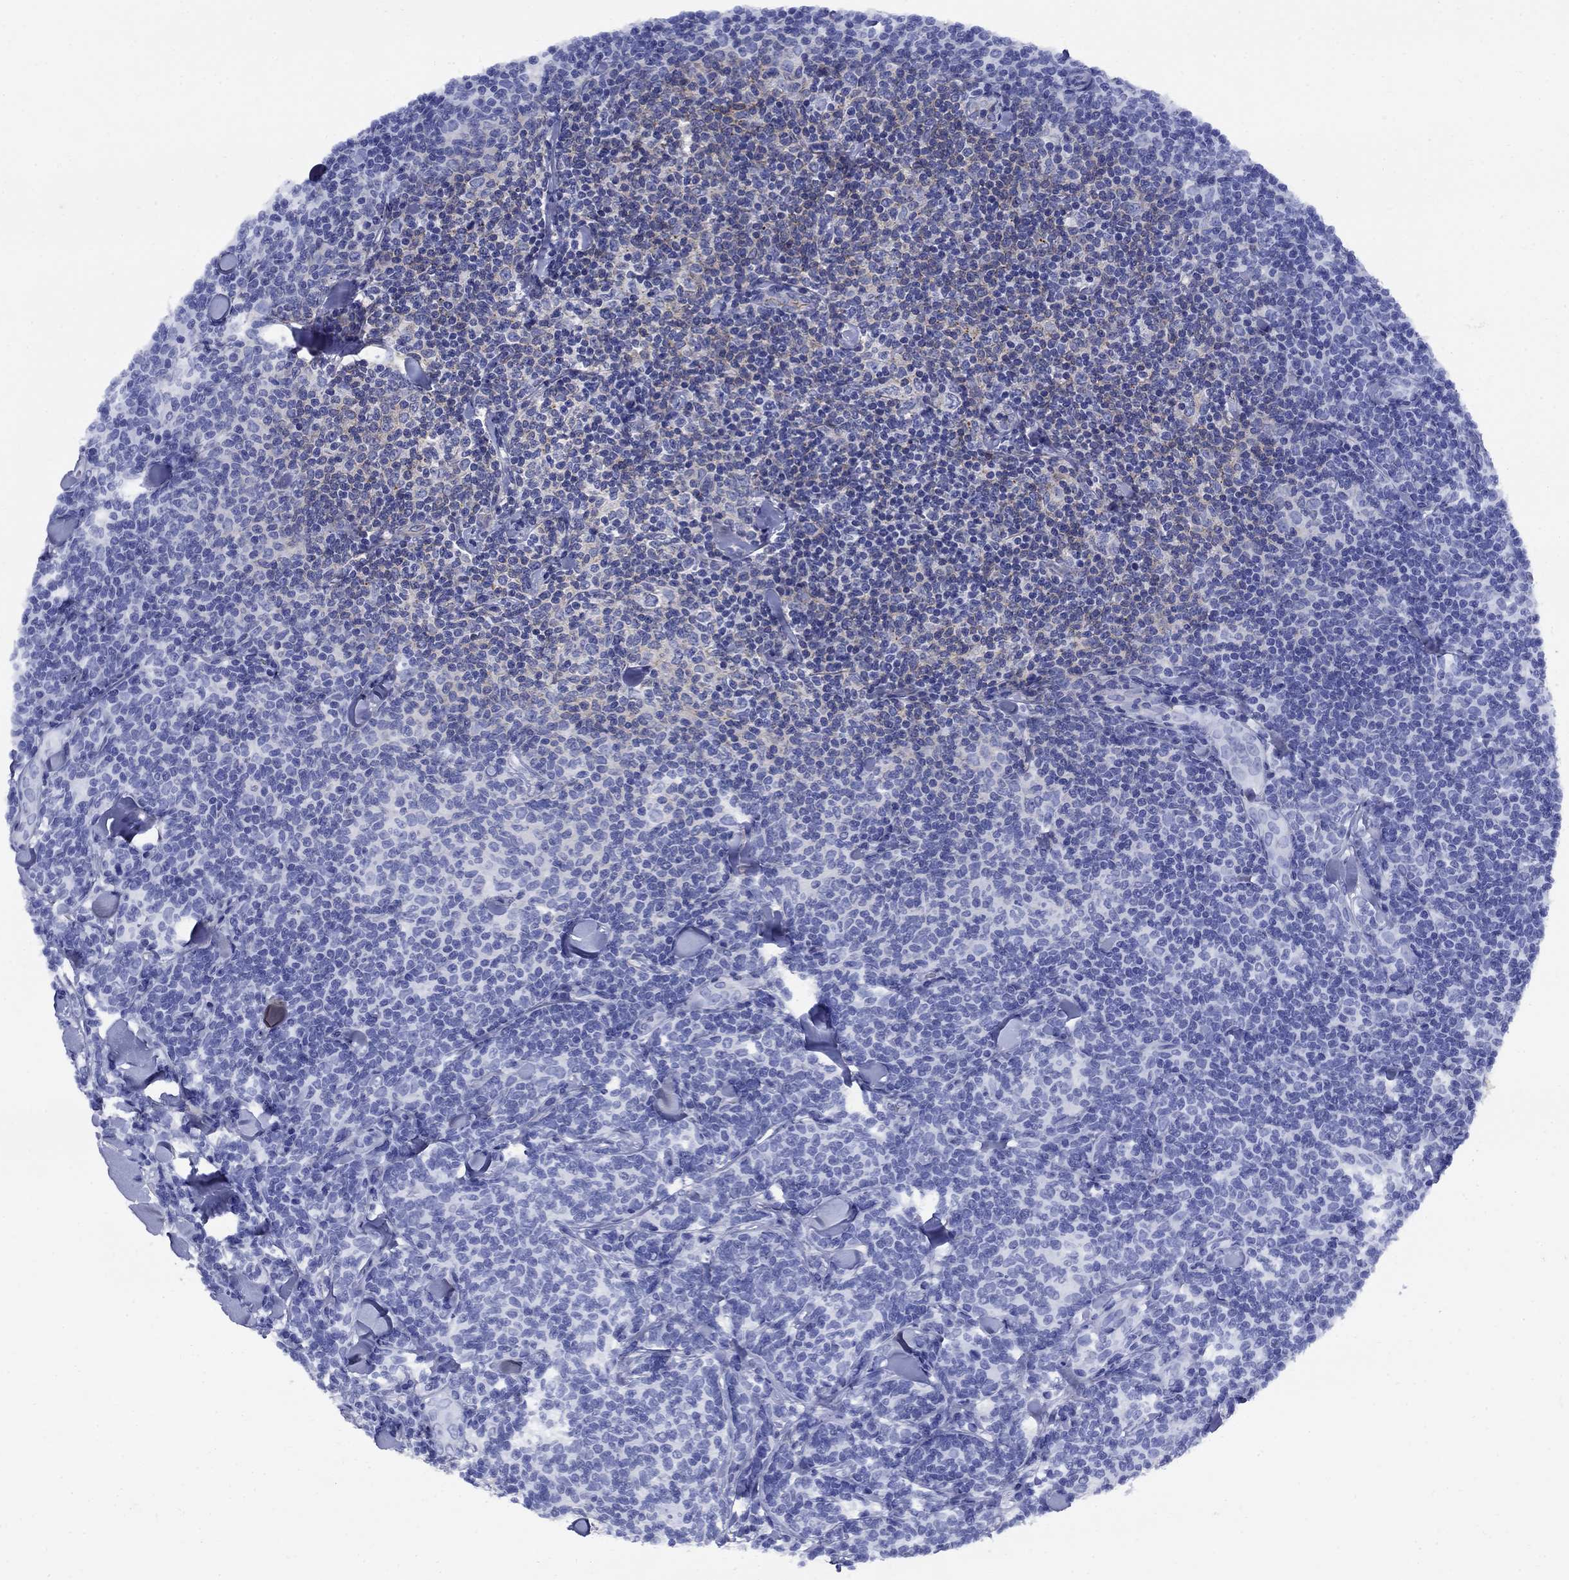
{"staining": {"intensity": "negative", "quantity": "none", "location": "none"}, "tissue": "lymphoma", "cell_type": "Tumor cells", "image_type": "cancer", "snomed": [{"axis": "morphology", "description": "Malignant lymphoma, non-Hodgkin's type, Low grade"}, {"axis": "topography", "description": "Lymph node"}], "caption": "DAB (3,3'-diaminobenzidine) immunohistochemical staining of human malignant lymphoma, non-Hodgkin's type (low-grade) reveals no significant positivity in tumor cells. (DAB IHC visualized using brightfield microscopy, high magnification).", "gene": "SMCP", "patient": {"sex": "female", "age": 56}}